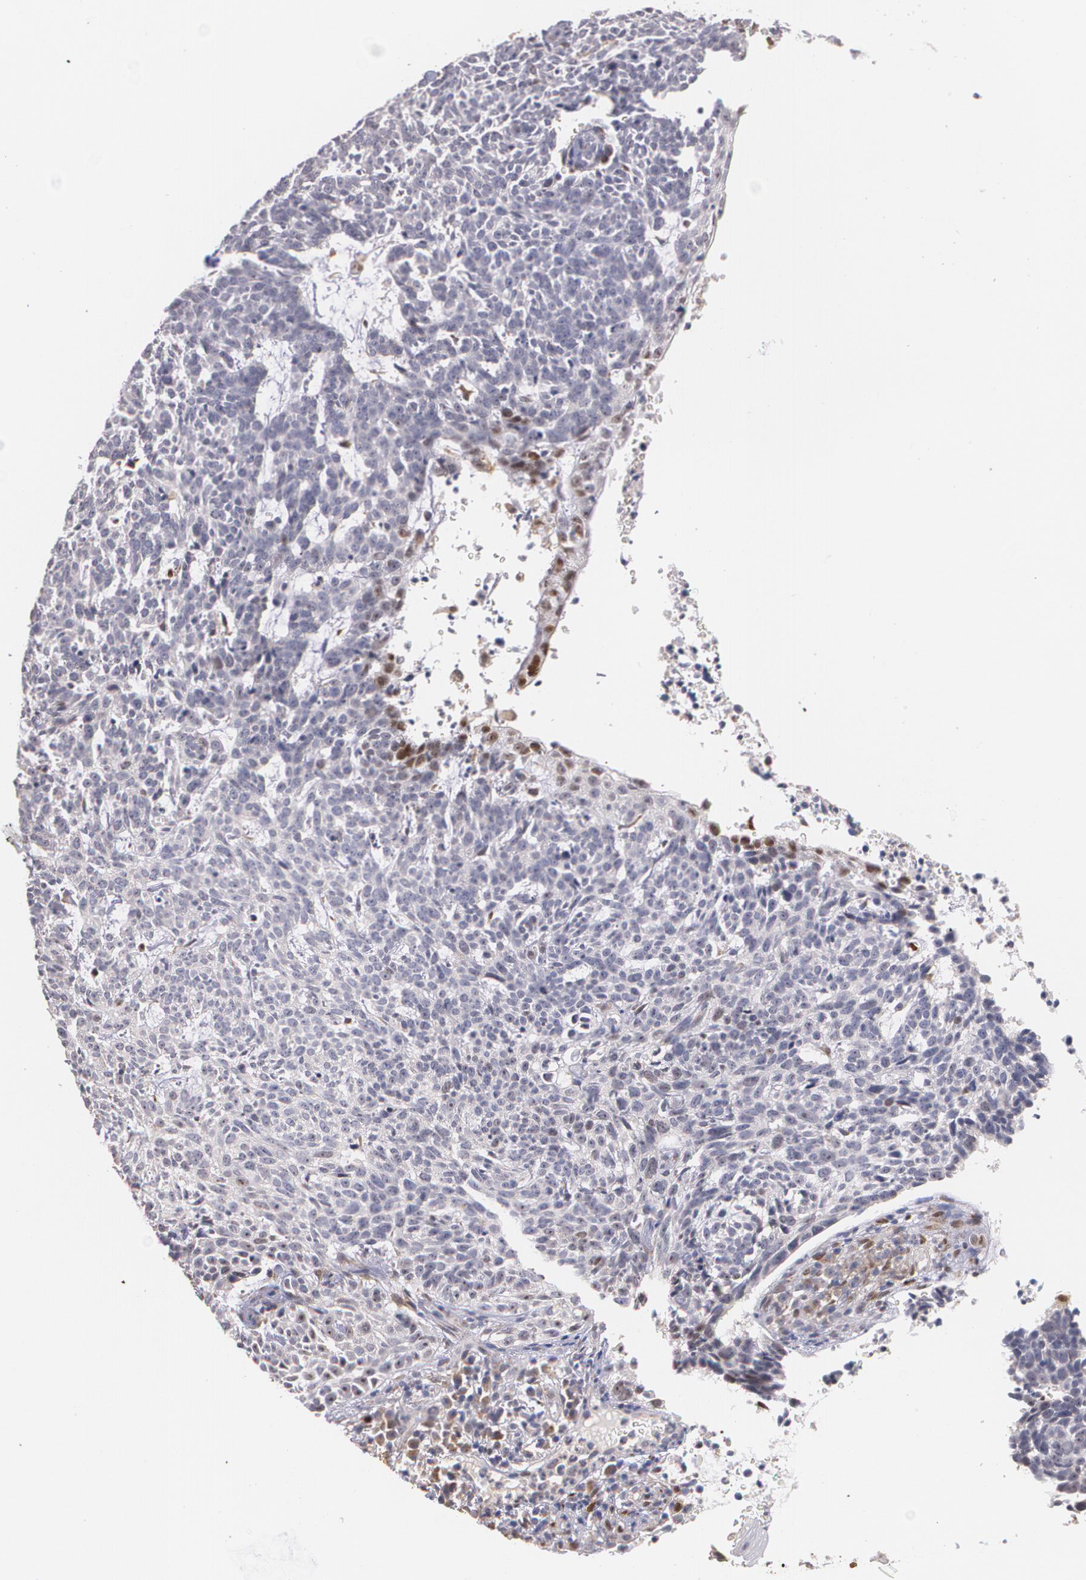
{"staining": {"intensity": "weak", "quantity": "<25%", "location": "nuclear"}, "tissue": "skin cancer", "cell_type": "Tumor cells", "image_type": "cancer", "snomed": [{"axis": "morphology", "description": "Basal cell carcinoma"}, {"axis": "topography", "description": "Skin"}], "caption": "This is a image of IHC staining of basal cell carcinoma (skin), which shows no positivity in tumor cells.", "gene": "ATF3", "patient": {"sex": "female", "age": 89}}